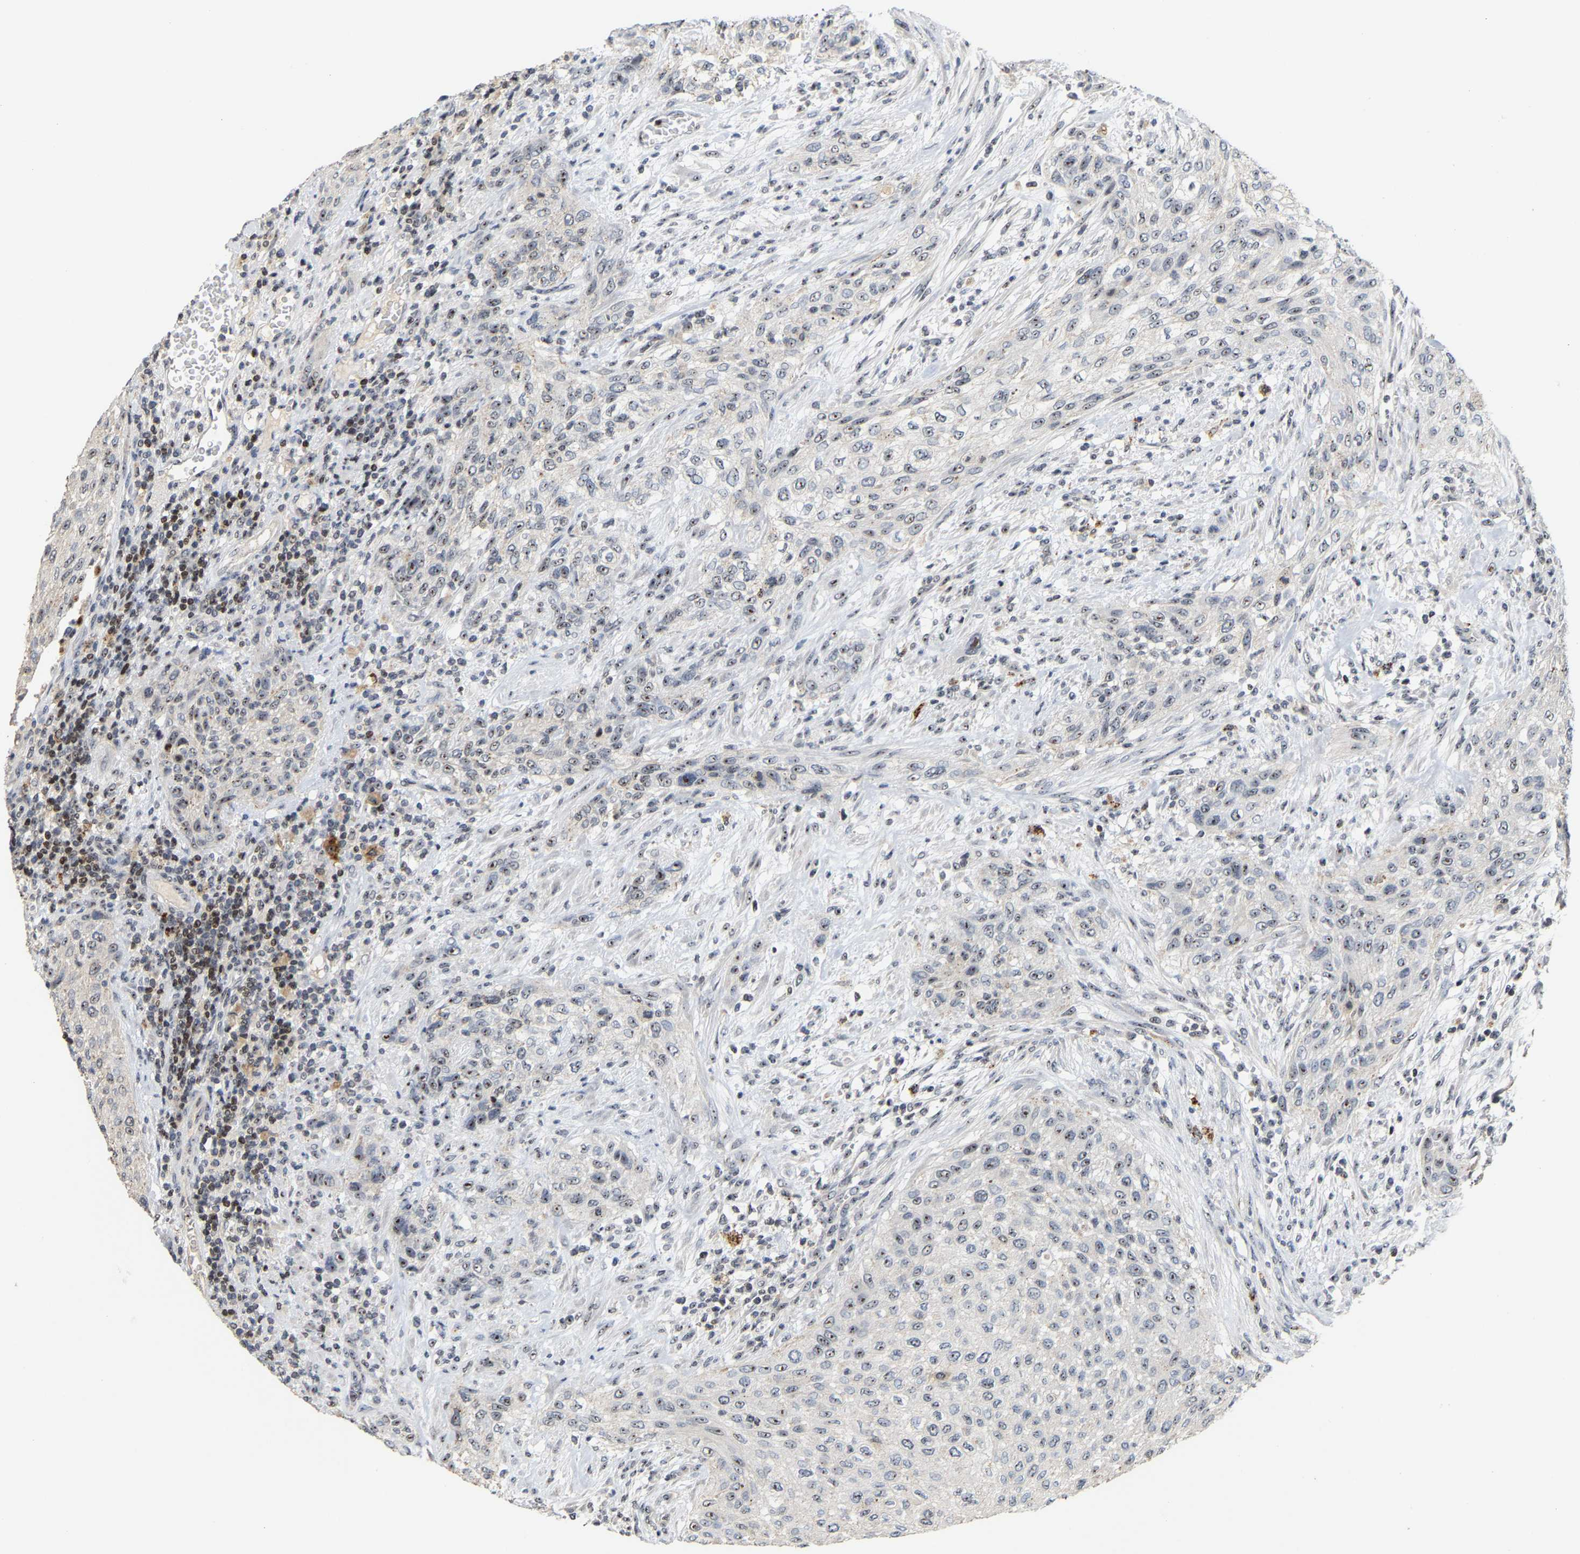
{"staining": {"intensity": "moderate", "quantity": "25%-75%", "location": "nuclear"}, "tissue": "urothelial cancer", "cell_type": "Tumor cells", "image_type": "cancer", "snomed": [{"axis": "morphology", "description": "Urothelial carcinoma, Low grade"}, {"axis": "morphology", "description": "Urothelial carcinoma, High grade"}, {"axis": "topography", "description": "Urinary bladder"}], "caption": "A micrograph of human urothelial cancer stained for a protein exhibits moderate nuclear brown staining in tumor cells. (Brightfield microscopy of DAB IHC at high magnification).", "gene": "NOP58", "patient": {"sex": "male", "age": 35}}